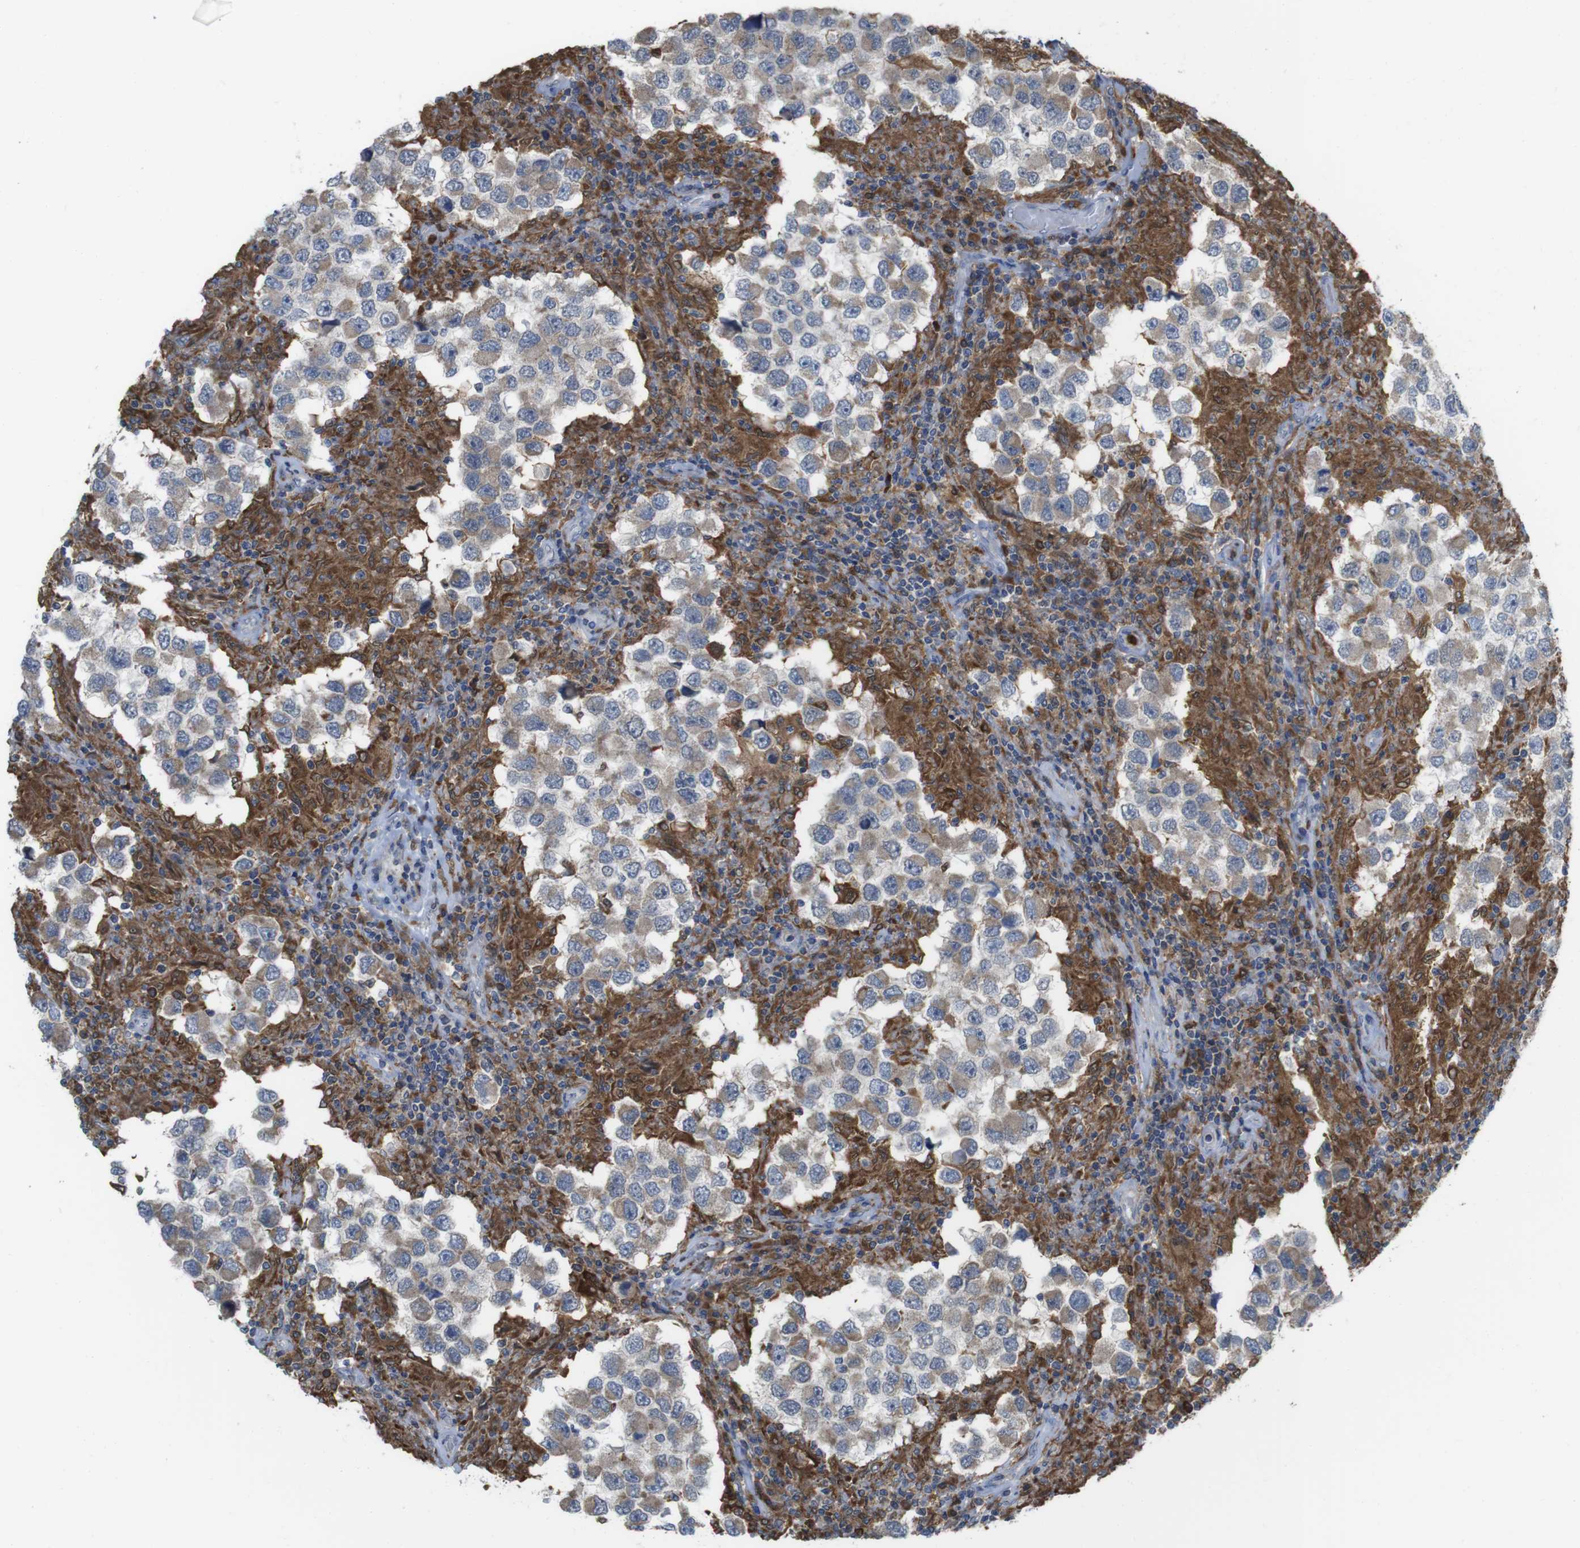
{"staining": {"intensity": "weak", "quantity": "25%-75%", "location": "cytoplasmic/membranous"}, "tissue": "testis cancer", "cell_type": "Tumor cells", "image_type": "cancer", "snomed": [{"axis": "morphology", "description": "Carcinoma, Embryonal, NOS"}, {"axis": "topography", "description": "Testis"}], "caption": "Protein expression by immunohistochemistry reveals weak cytoplasmic/membranous staining in about 25%-75% of tumor cells in testis embryonal carcinoma. (DAB (3,3'-diaminobenzidine) IHC, brown staining for protein, blue staining for nuclei).", "gene": "PRKCD", "patient": {"sex": "male", "age": 21}}